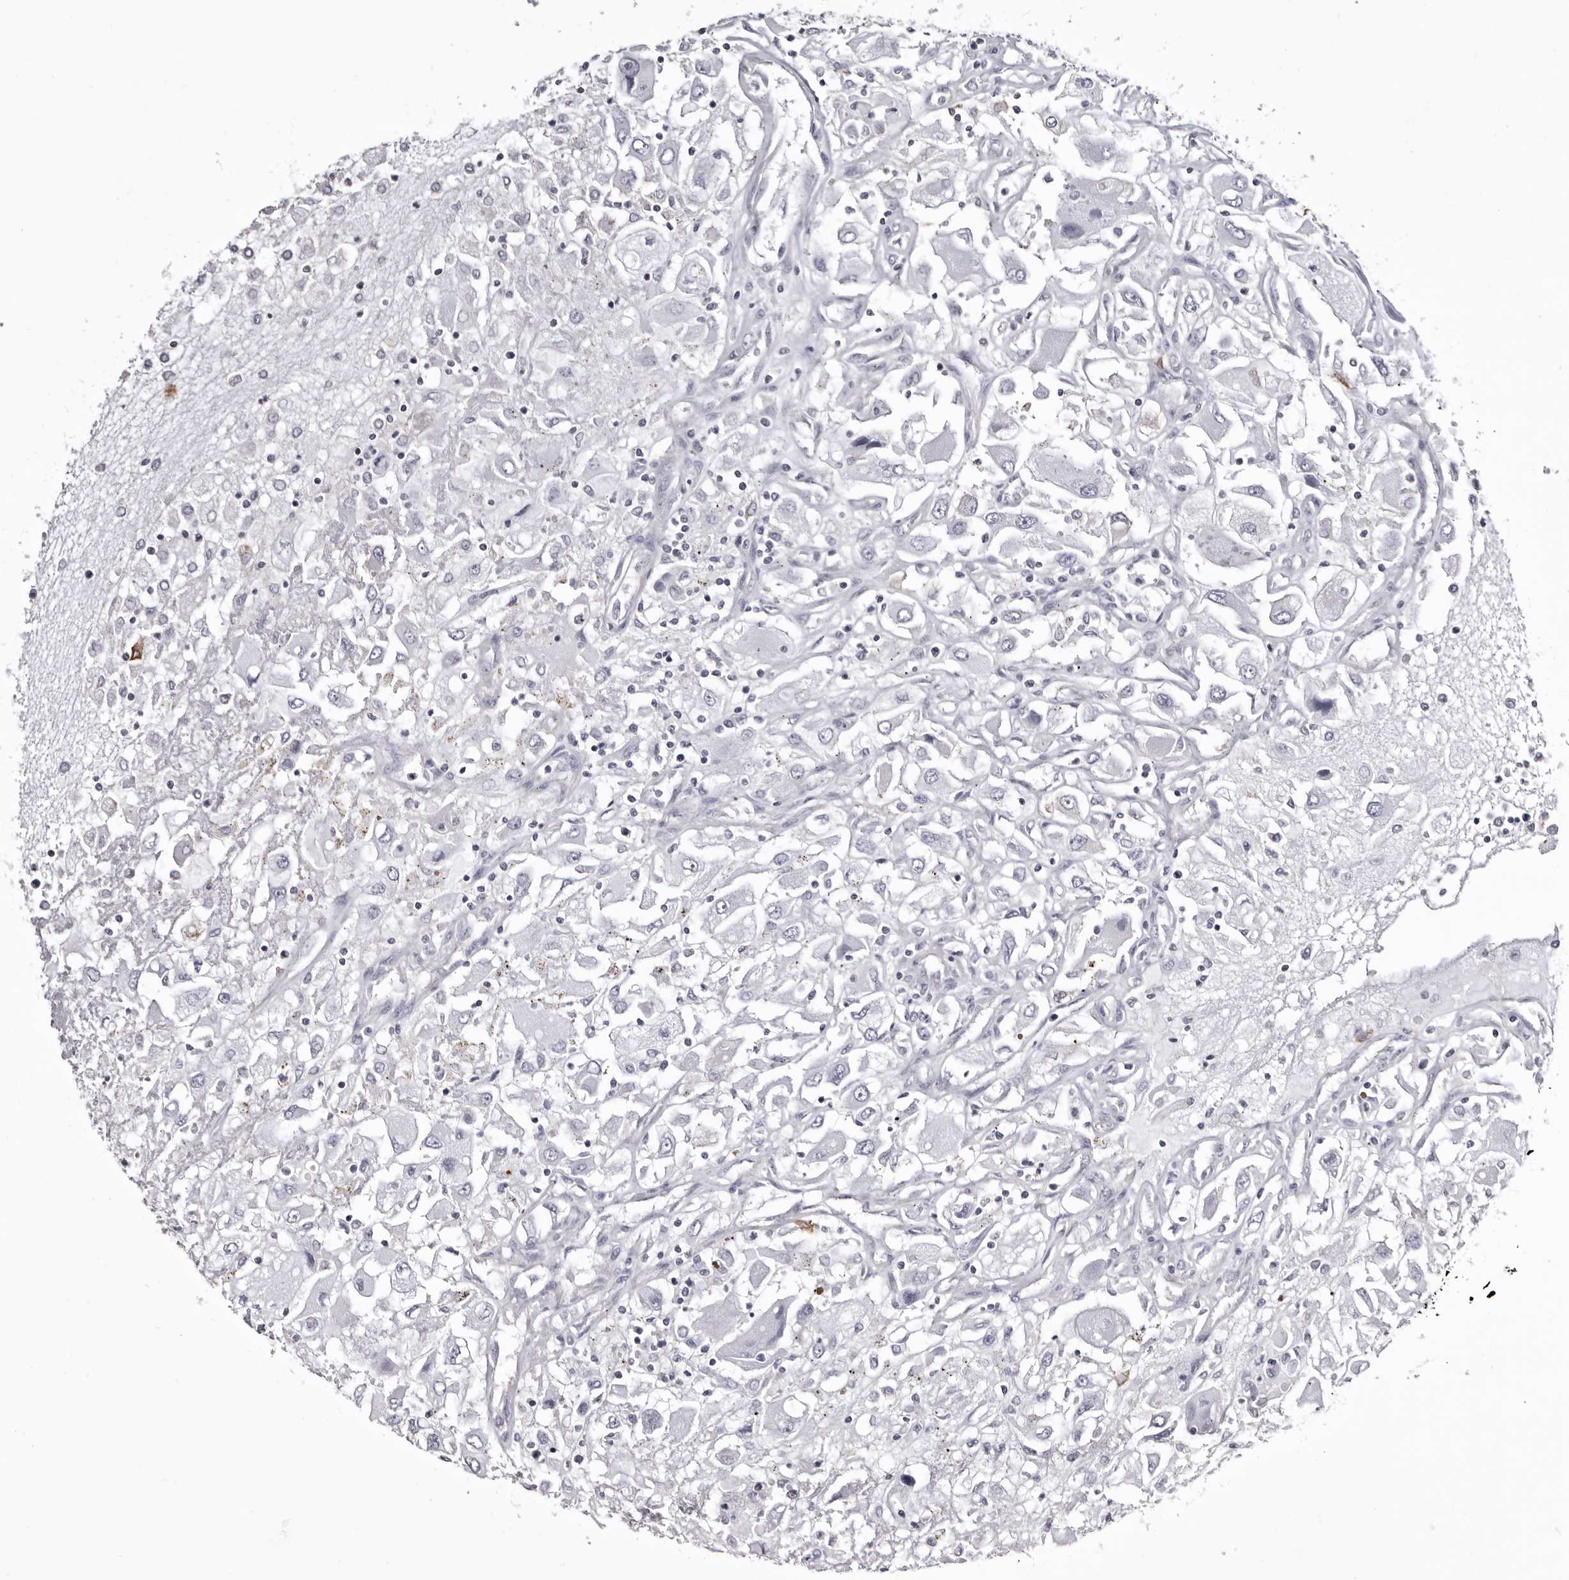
{"staining": {"intensity": "negative", "quantity": "none", "location": "none"}, "tissue": "renal cancer", "cell_type": "Tumor cells", "image_type": "cancer", "snomed": [{"axis": "morphology", "description": "Adenocarcinoma, NOS"}, {"axis": "topography", "description": "Kidney"}], "caption": "Micrograph shows no protein positivity in tumor cells of renal cancer tissue. The staining is performed using DAB brown chromogen with nuclei counter-stained in using hematoxylin.", "gene": "LAD1", "patient": {"sex": "female", "age": 52}}